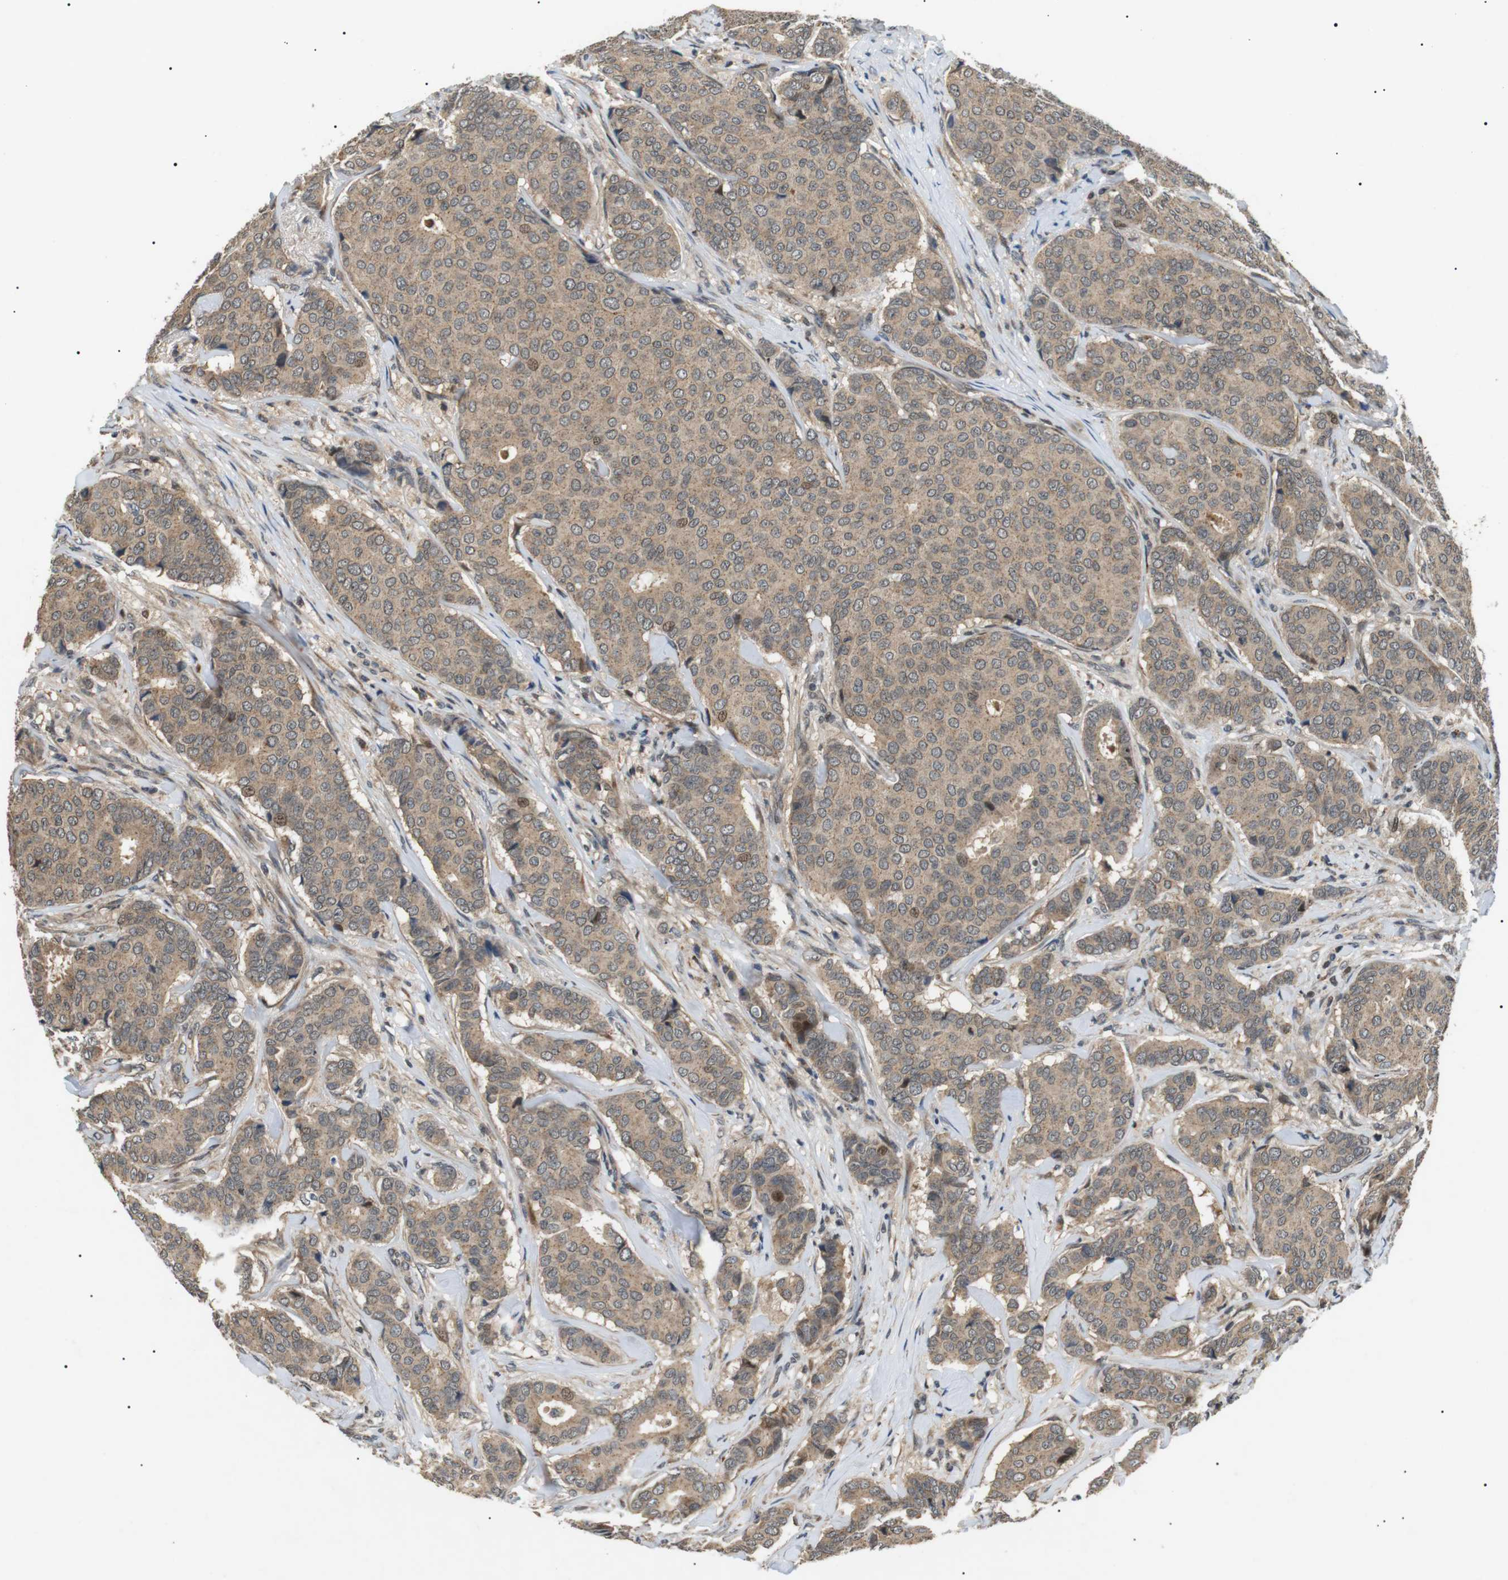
{"staining": {"intensity": "moderate", "quantity": ">75%", "location": "cytoplasmic/membranous"}, "tissue": "breast cancer", "cell_type": "Tumor cells", "image_type": "cancer", "snomed": [{"axis": "morphology", "description": "Duct carcinoma"}, {"axis": "topography", "description": "Breast"}], "caption": "Breast cancer (intraductal carcinoma) was stained to show a protein in brown. There is medium levels of moderate cytoplasmic/membranous expression in about >75% of tumor cells. The protein is shown in brown color, while the nuclei are stained blue.", "gene": "HSPA13", "patient": {"sex": "female", "age": 75}}